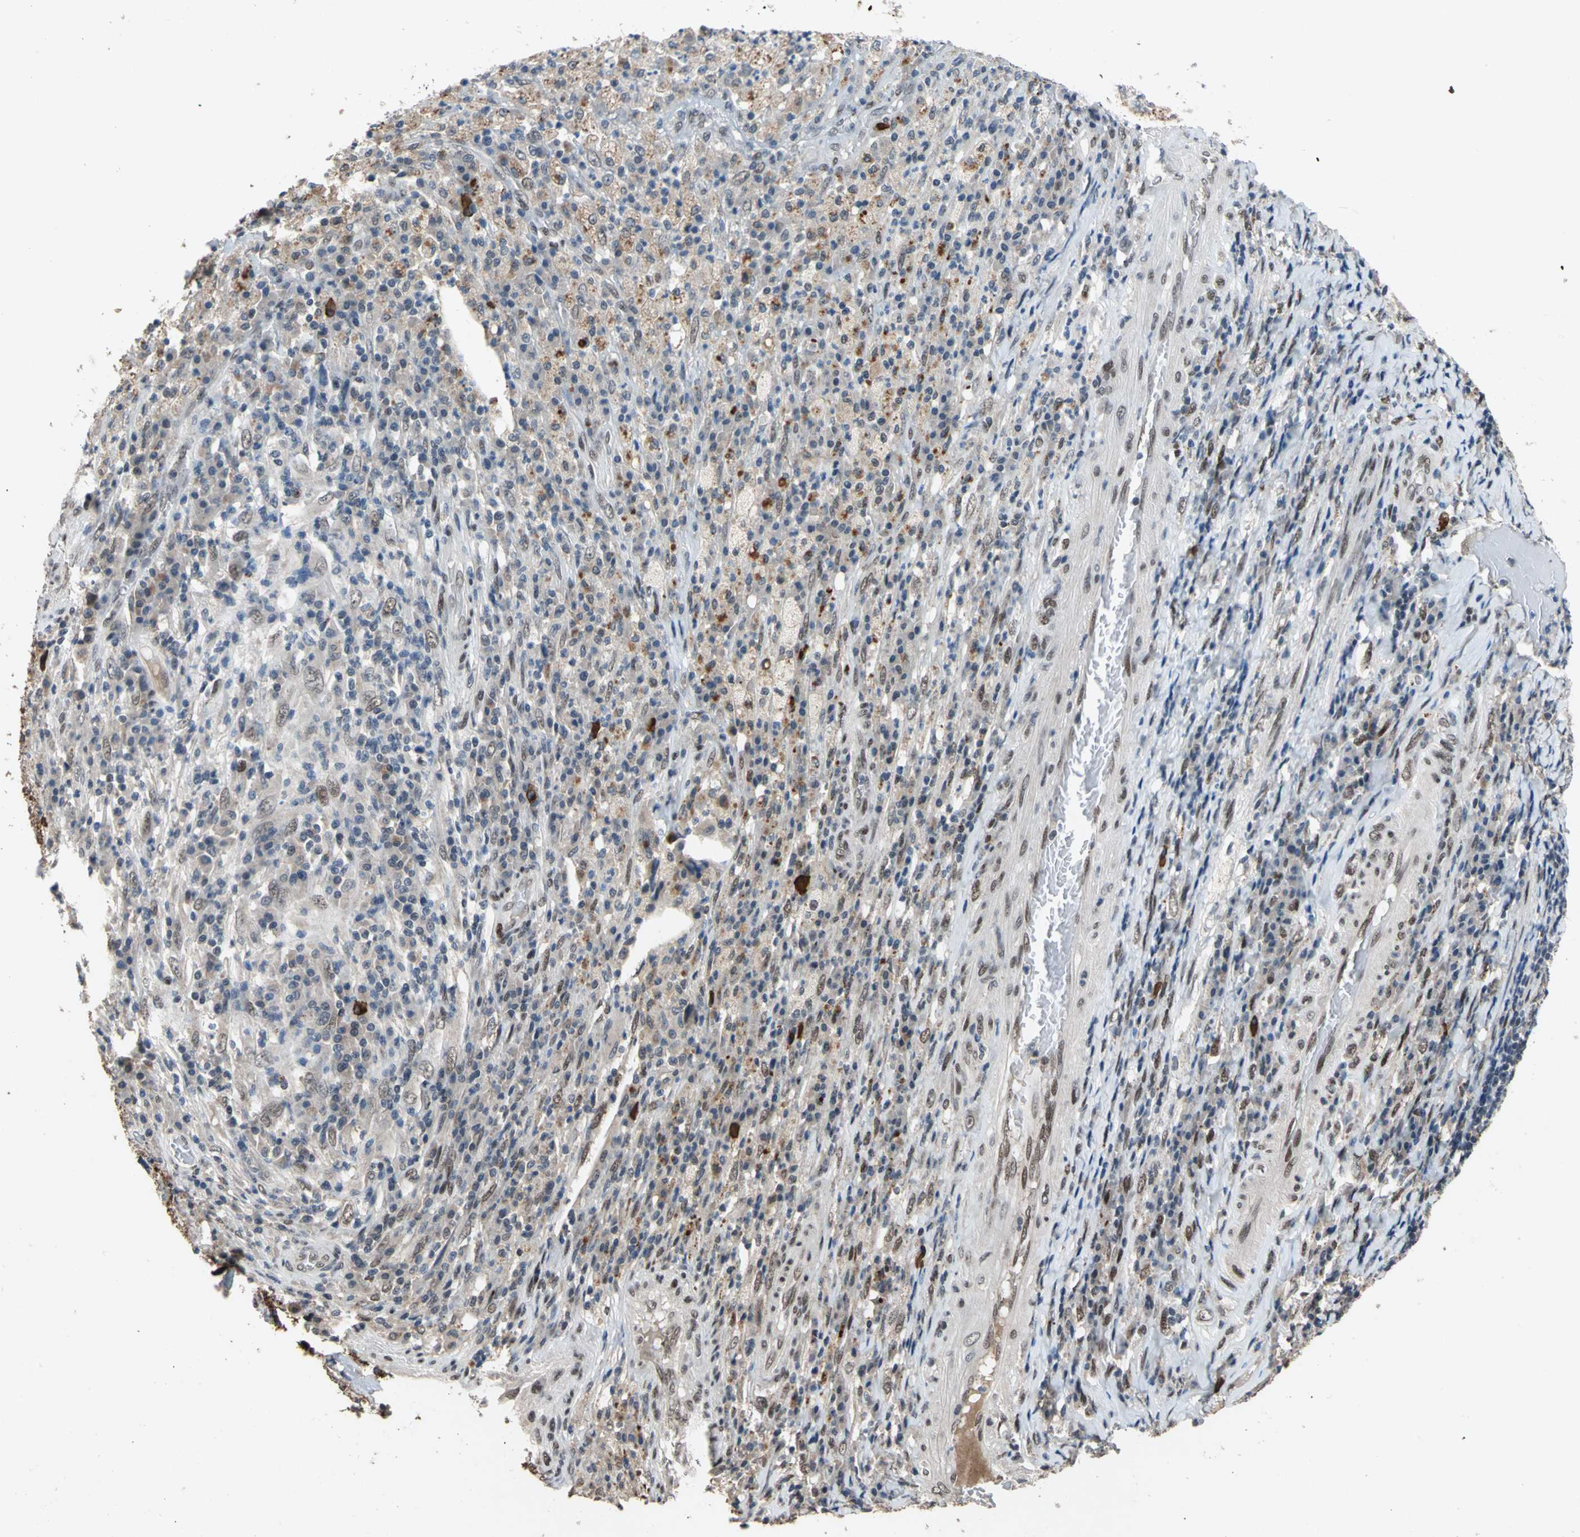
{"staining": {"intensity": "weak", "quantity": "25%-75%", "location": "cytoplasmic/membranous"}, "tissue": "testis cancer", "cell_type": "Tumor cells", "image_type": "cancer", "snomed": [{"axis": "morphology", "description": "Necrosis, NOS"}, {"axis": "morphology", "description": "Carcinoma, Embryonal, NOS"}, {"axis": "topography", "description": "Testis"}], "caption": "The histopathology image demonstrates a brown stain indicating the presence of a protein in the cytoplasmic/membranous of tumor cells in embryonal carcinoma (testis).", "gene": "ELF2", "patient": {"sex": "male", "age": 19}}